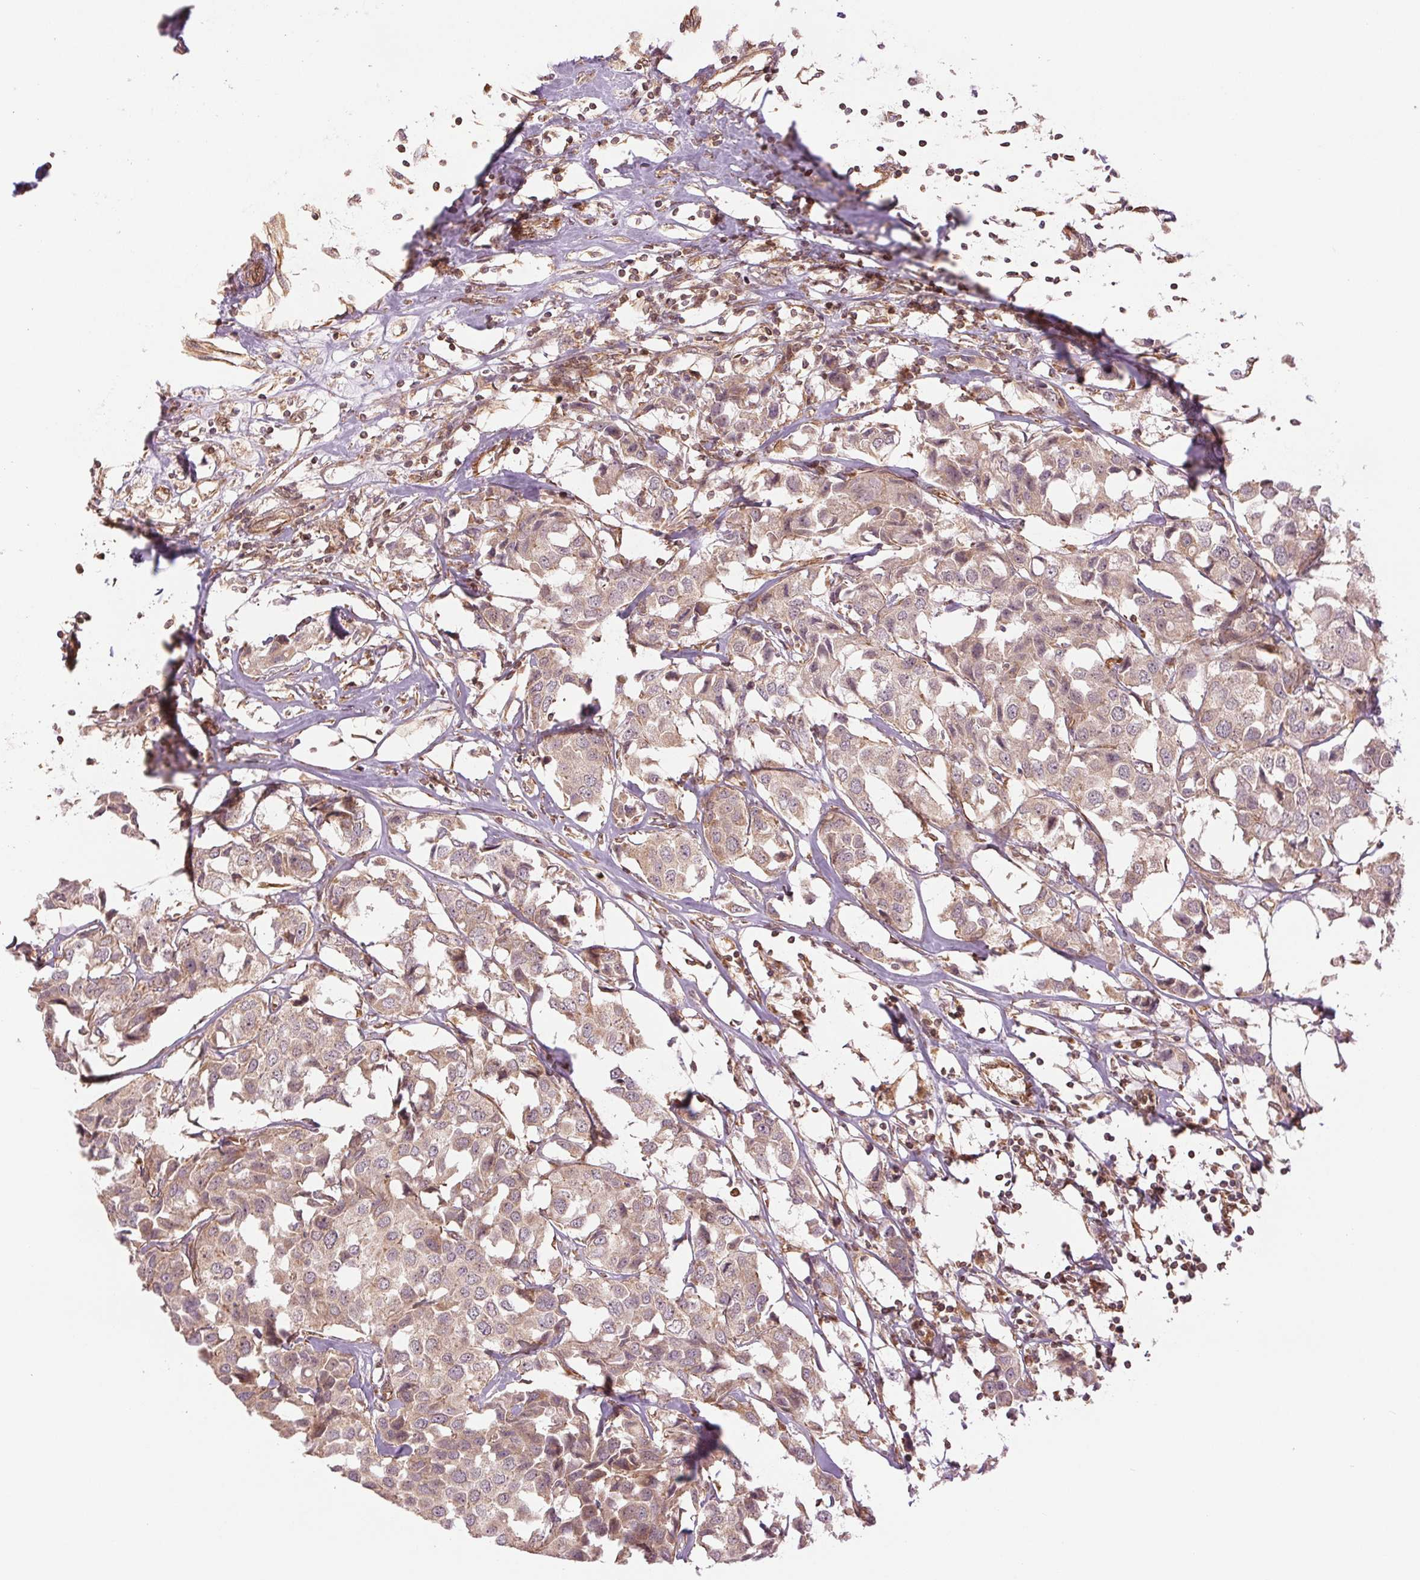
{"staining": {"intensity": "weak", "quantity": ">75%", "location": "cytoplasmic/membranous"}, "tissue": "breast cancer", "cell_type": "Tumor cells", "image_type": "cancer", "snomed": [{"axis": "morphology", "description": "Duct carcinoma"}, {"axis": "topography", "description": "Breast"}], "caption": "This is a histology image of immunohistochemistry staining of infiltrating ductal carcinoma (breast), which shows weak positivity in the cytoplasmic/membranous of tumor cells.", "gene": "STARD7", "patient": {"sex": "female", "age": 80}}